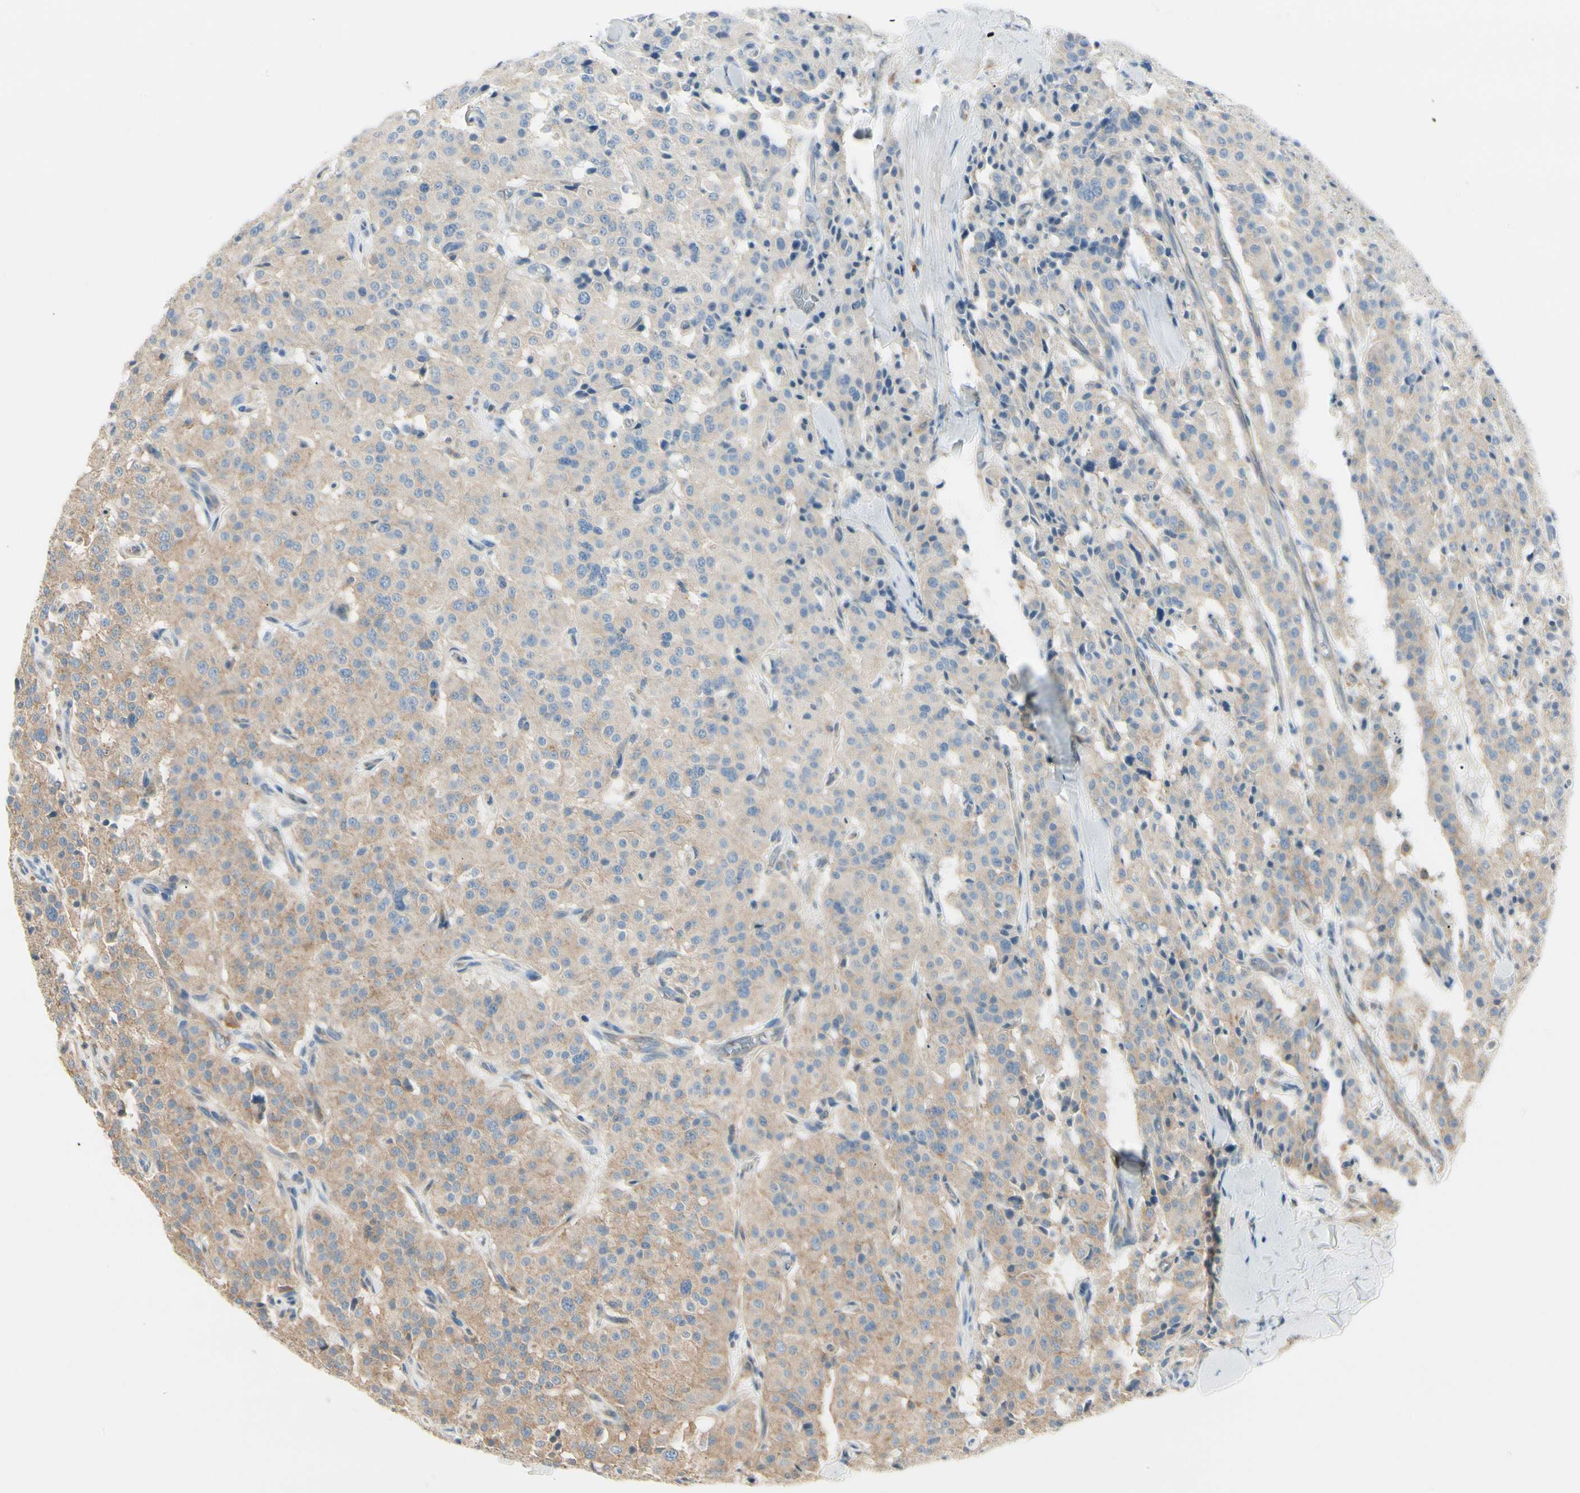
{"staining": {"intensity": "negative", "quantity": "none", "location": "none"}, "tissue": "carcinoid", "cell_type": "Tumor cells", "image_type": "cancer", "snomed": [{"axis": "morphology", "description": "Carcinoid, malignant, NOS"}, {"axis": "topography", "description": "Lung"}], "caption": "Immunohistochemistry photomicrograph of human carcinoid (malignant) stained for a protein (brown), which exhibits no positivity in tumor cells.", "gene": "AGFG1", "patient": {"sex": "male", "age": 30}}